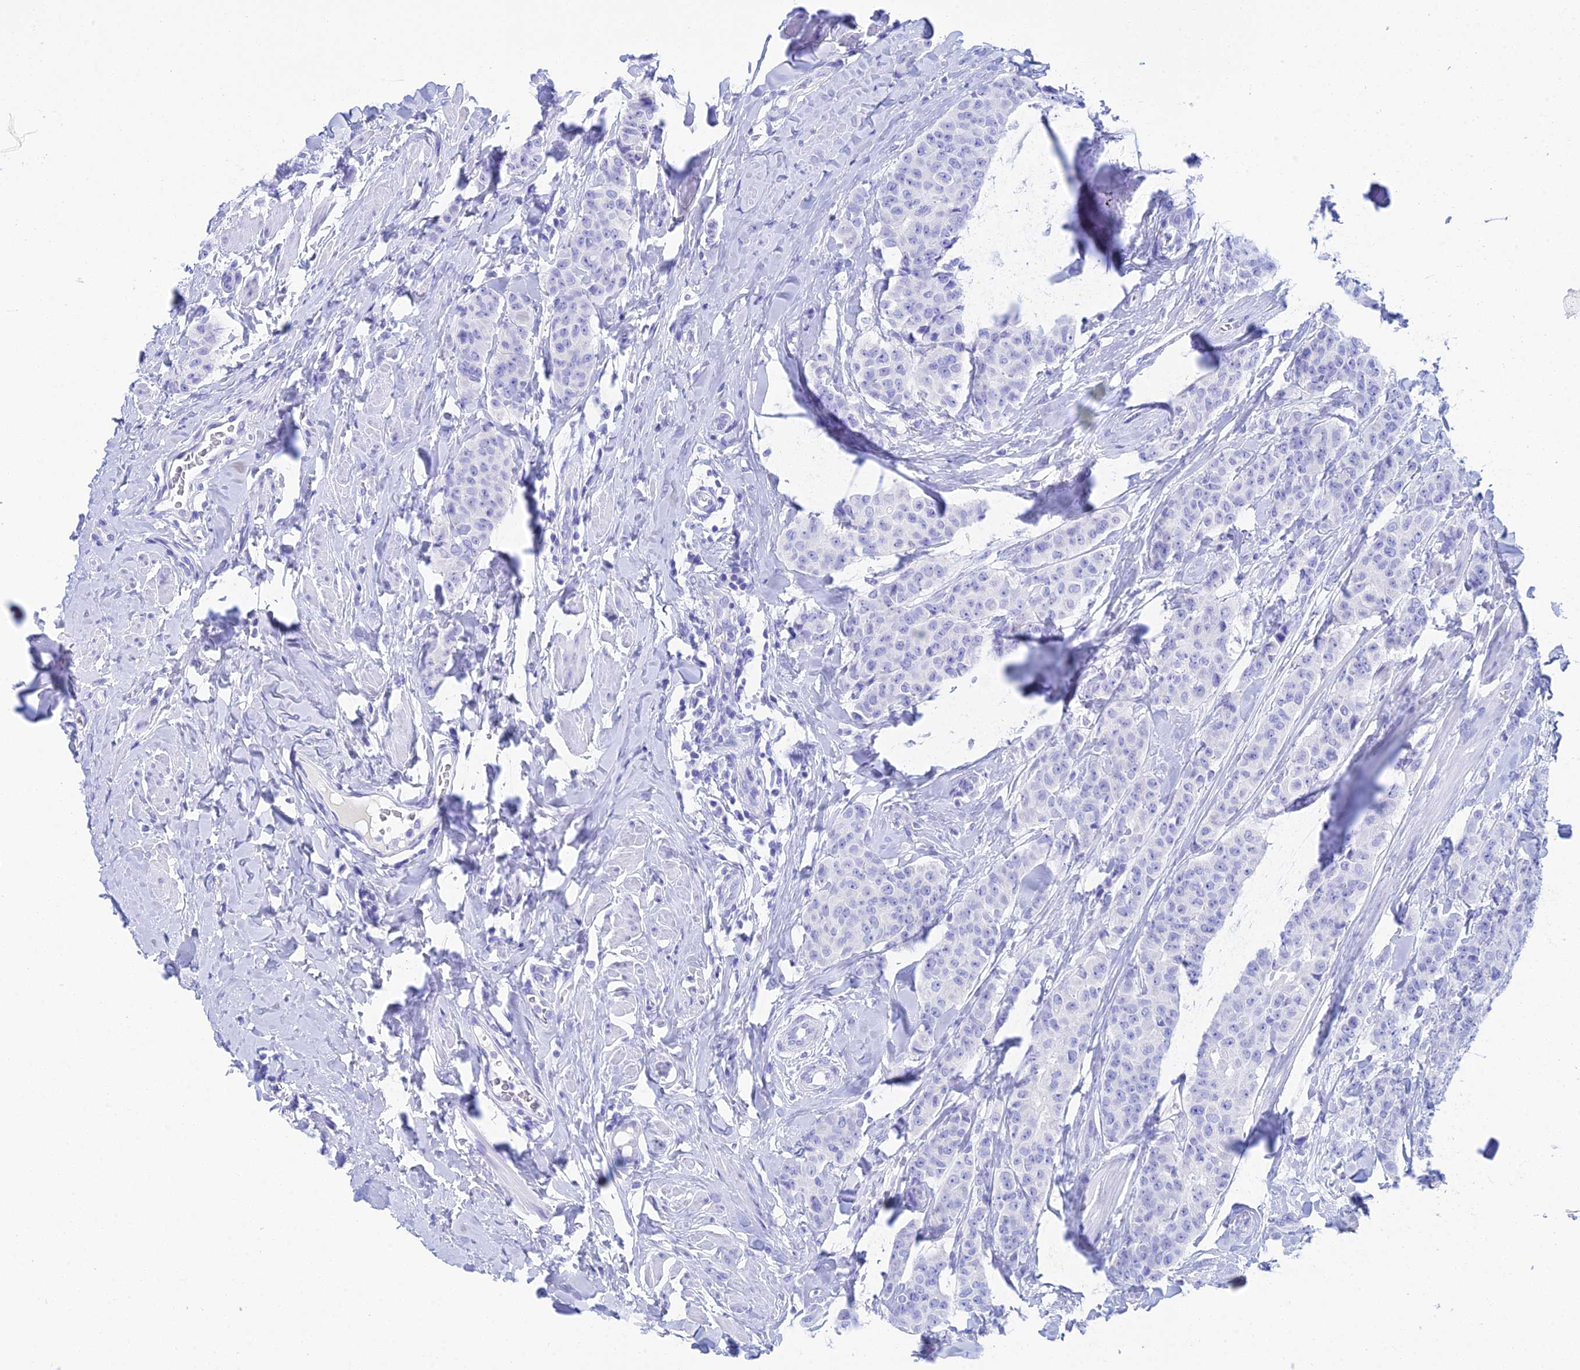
{"staining": {"intensity": "negative", "quantity": "none", "location": "none"}, "tissue": "breast cancer", "cell_type": "Tumor cells", "image_type": "cancer", "snomed": [{"axis": "morphology", "description": "Duct carcinoma"}, {"axis": "topography", "description": "Breast"}], "caption": "This is a image of immunohistochemistry (IHC) staining of intraductal carcinoma (breast), which shows no expression in tumor cells. (Immunohistochemistry (ihc), brightfield microscopy, high magnification).", "gene": "REG1A", "patient": {"sex": "female", "age": 40}}